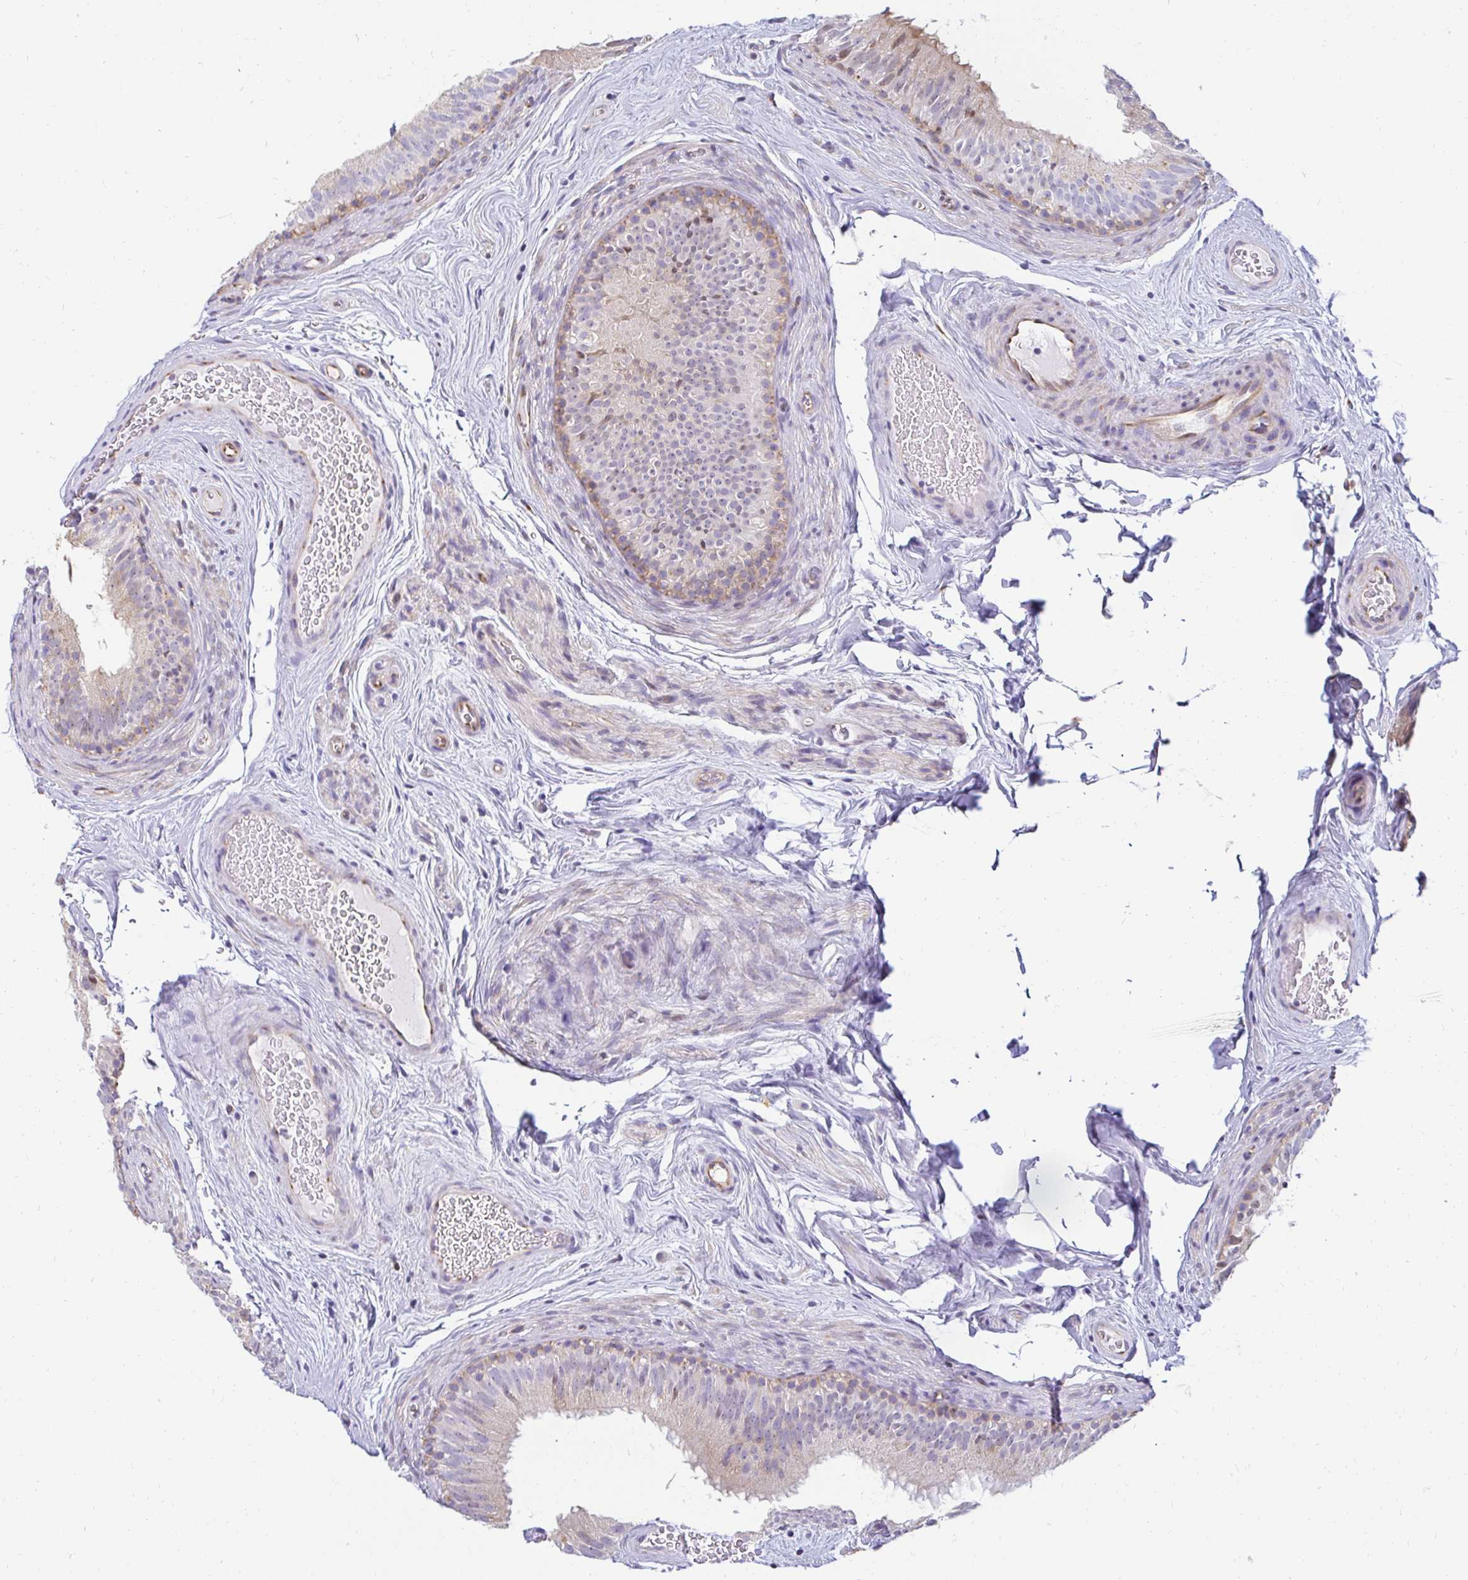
{"staining": {"intensity": "weak", "quantity": "<25%", "location": "cytoplasmic/membranous"}, "tissue": "epididymis", "cell_type": "Glandular cells", "image_type": "normal", "snomed": [{"axis": "morphology", "description": "Normal tissue, NOS"}, {"axis": "topography", "description": "Epididymis"}], "caption": "Immunohistochemical staining of unremarkable epididymis displays no significant expression in glandular cells.", "gene": "CAPSL", "patient": {"sex": "male", "age": 44}}